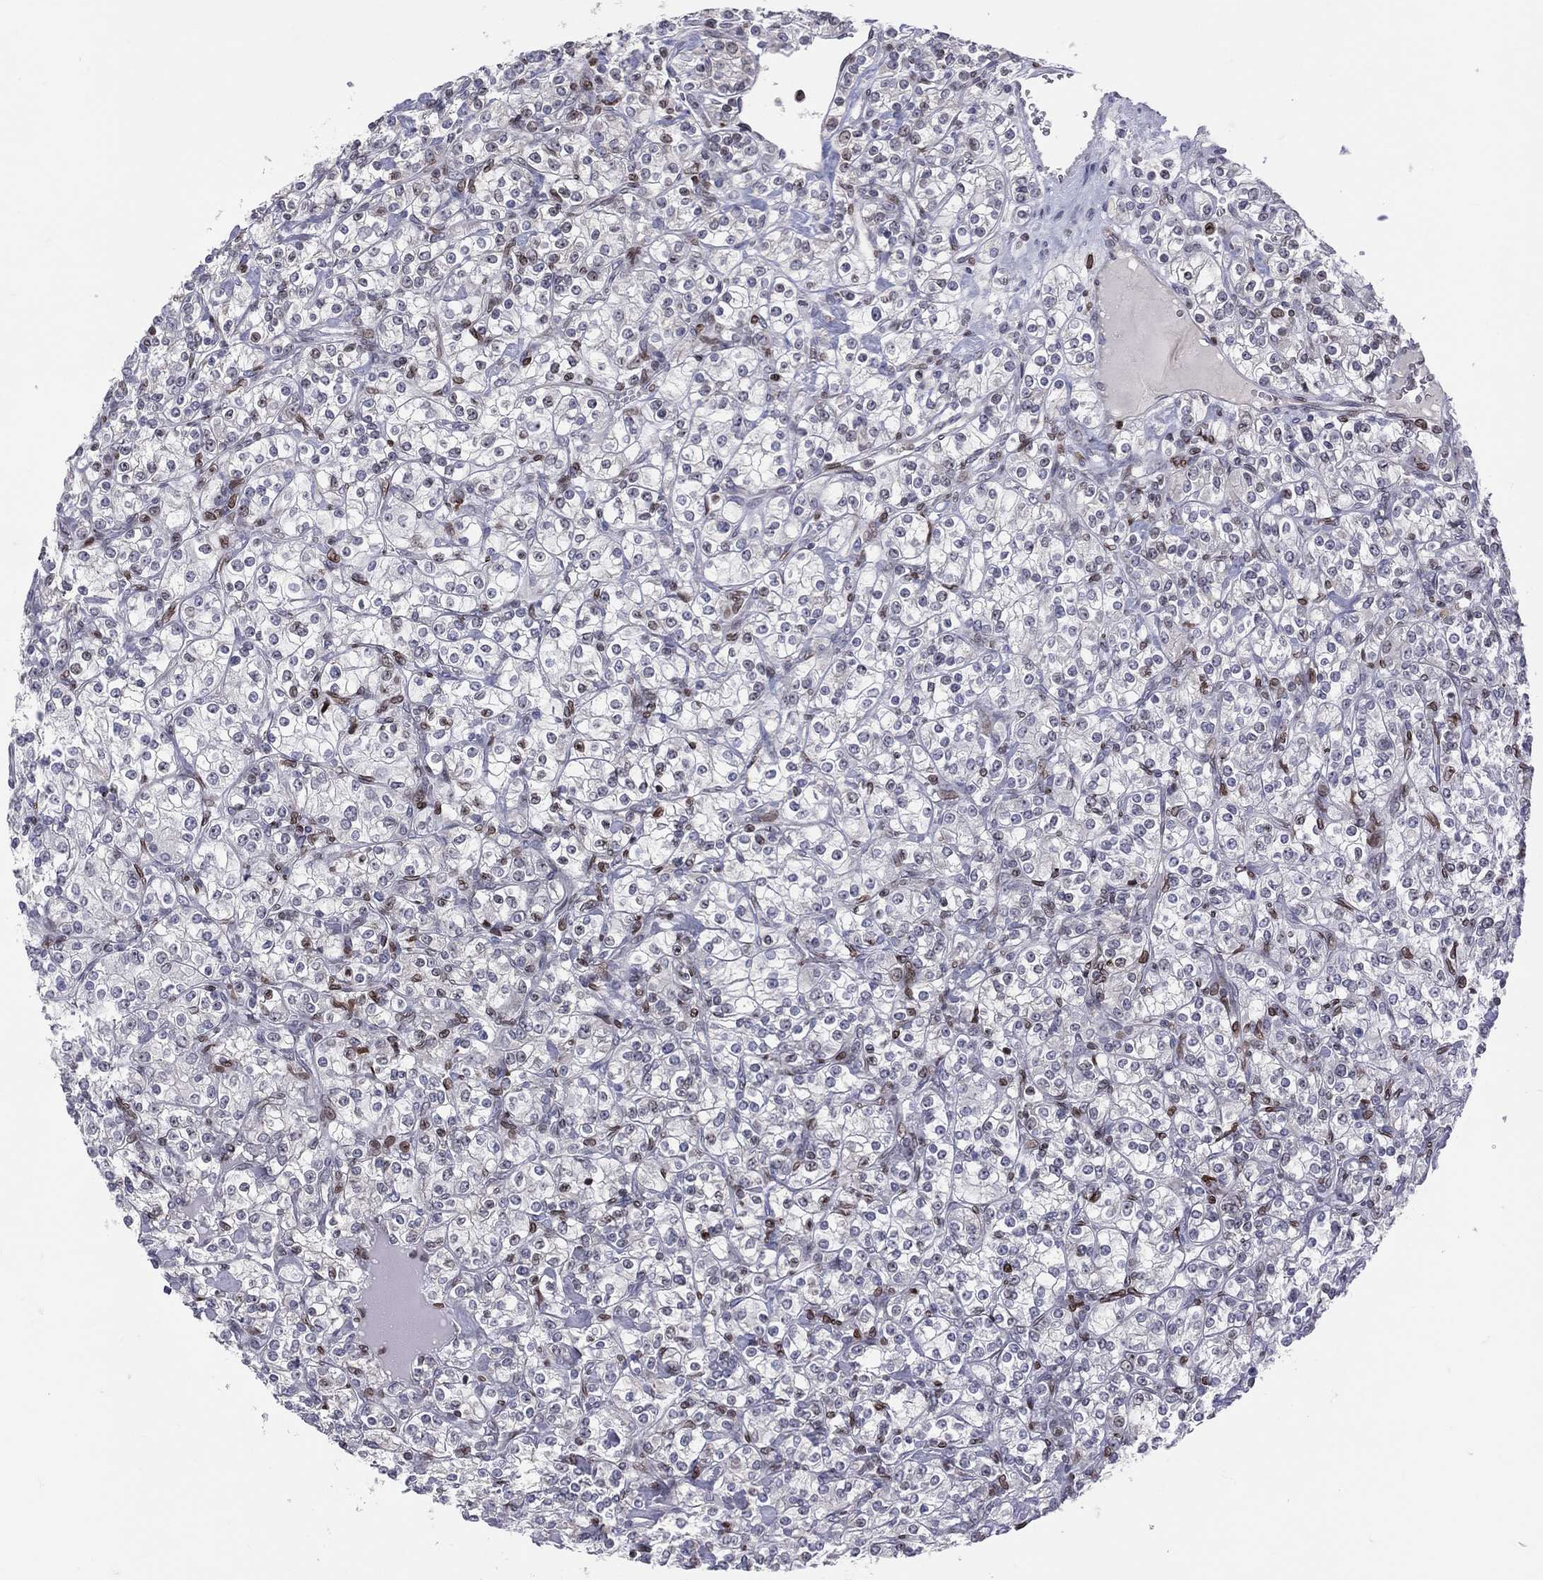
{"staining": {"intensity": "moderate", "quantity": "<25%", "location": "nuclear"}, "tissue": "renal cancer", "cell_type": "Tumor cells", "image_type": "cancer", "snomed": [{"axis": "morphology", "description": "Adenocarcinoma, NOS"}, {"axis": "topography", "description": "Kidney"}], "caption": "Tumor cells show moderate nuclear staining in about <25% of cells in renal adenocarcinoma.", "gene": "DBF4B", "patient": {"sex": "male", "age": 77}}